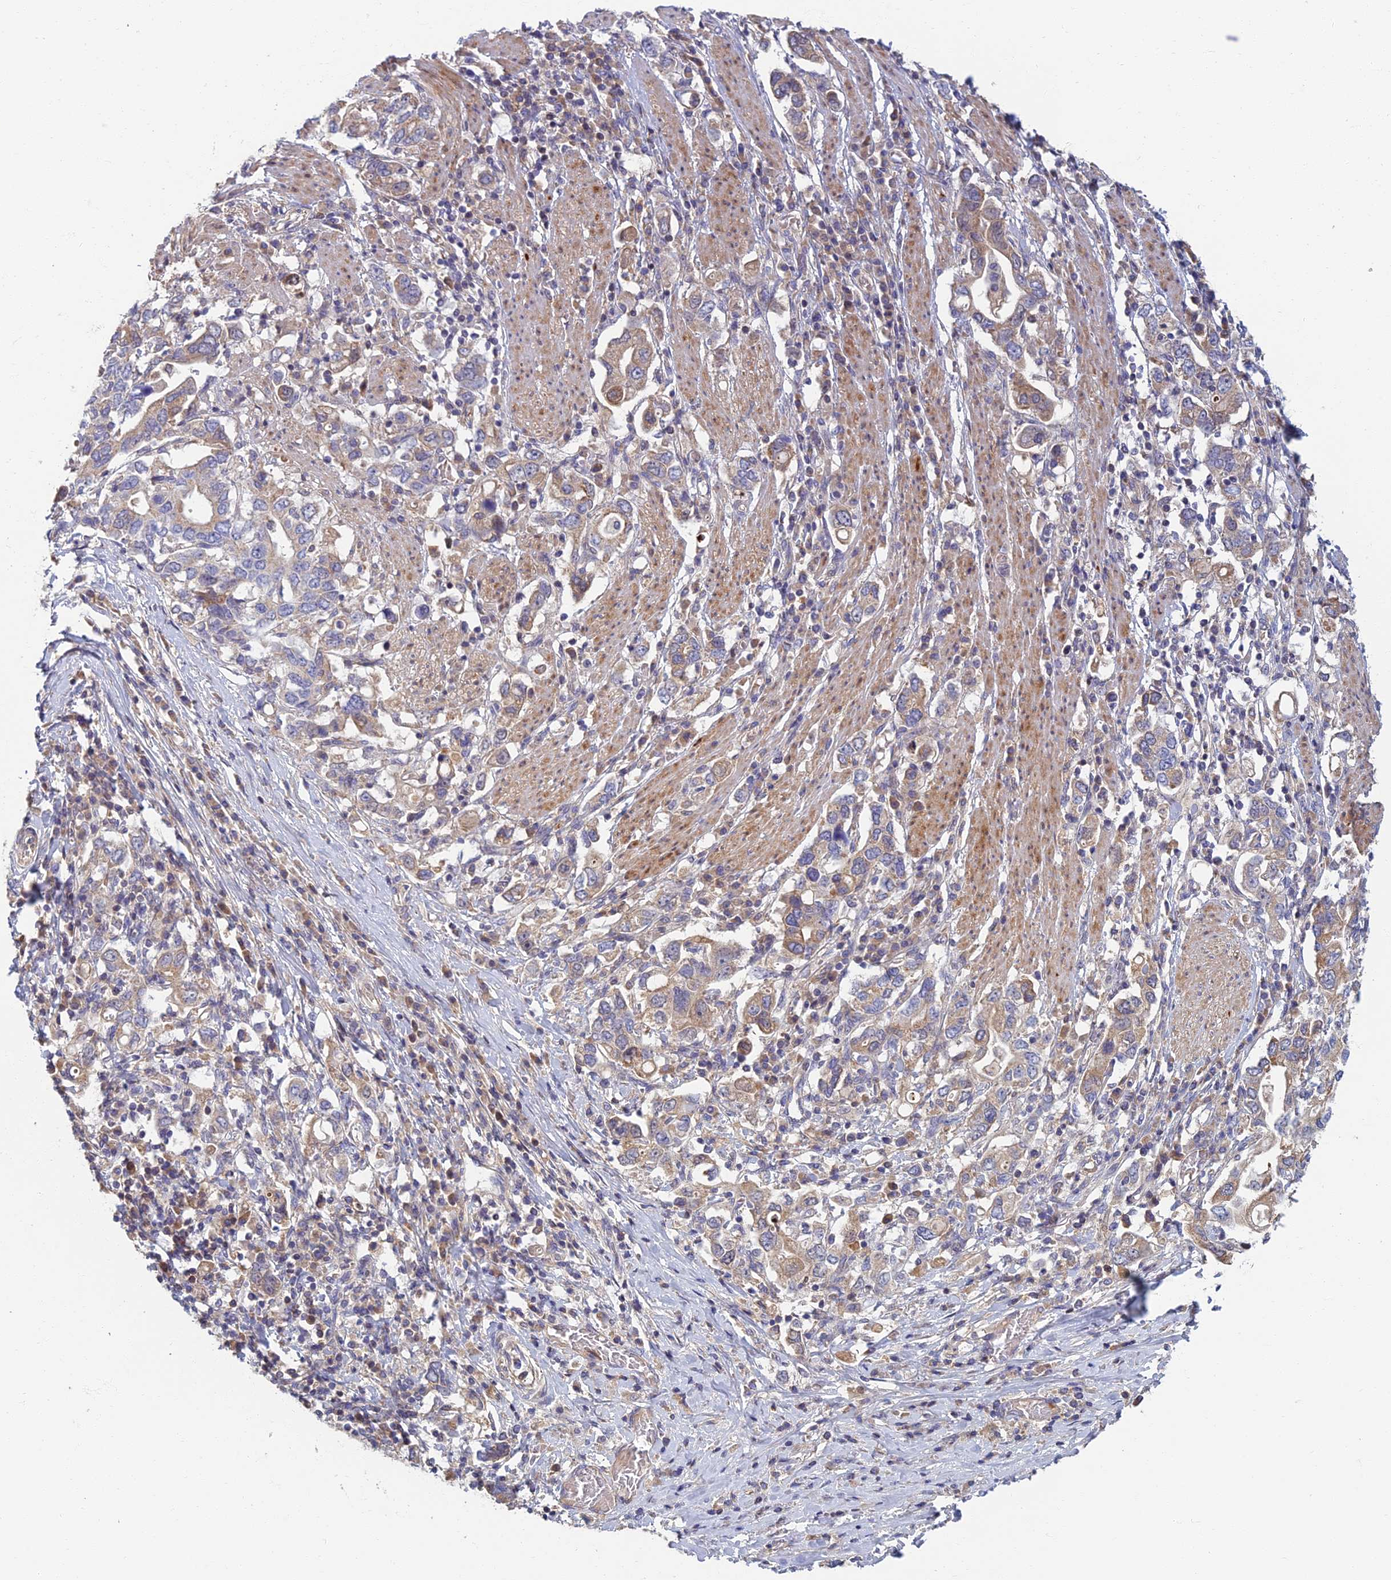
{"staining": {"intensity": "weak", "quantity": "25%-75%", "location": "cytoplasmic/membranous"}, "tissue": "stomach cancer", "cell_type": "Tumor cells", "image_type": "cancer", "snomed": [{"axis": "morphology", "description": "Adenocarcinoma, NOS"}, {"axis": "topography", "description": "Stomach, upper"}, {"axis": "topography", "description": "Stomach"}], "caption": "Immunohistochemistry micrograph of human stomach cancer (adenocarcinoma) stained for a protein (brown), which exhibits low levels of weak cytoplasmic/membranous staining in about 25%-75% of tumor cells.", "gene": "SOGA1", "patient": {"sex": "male", "age": 62}}